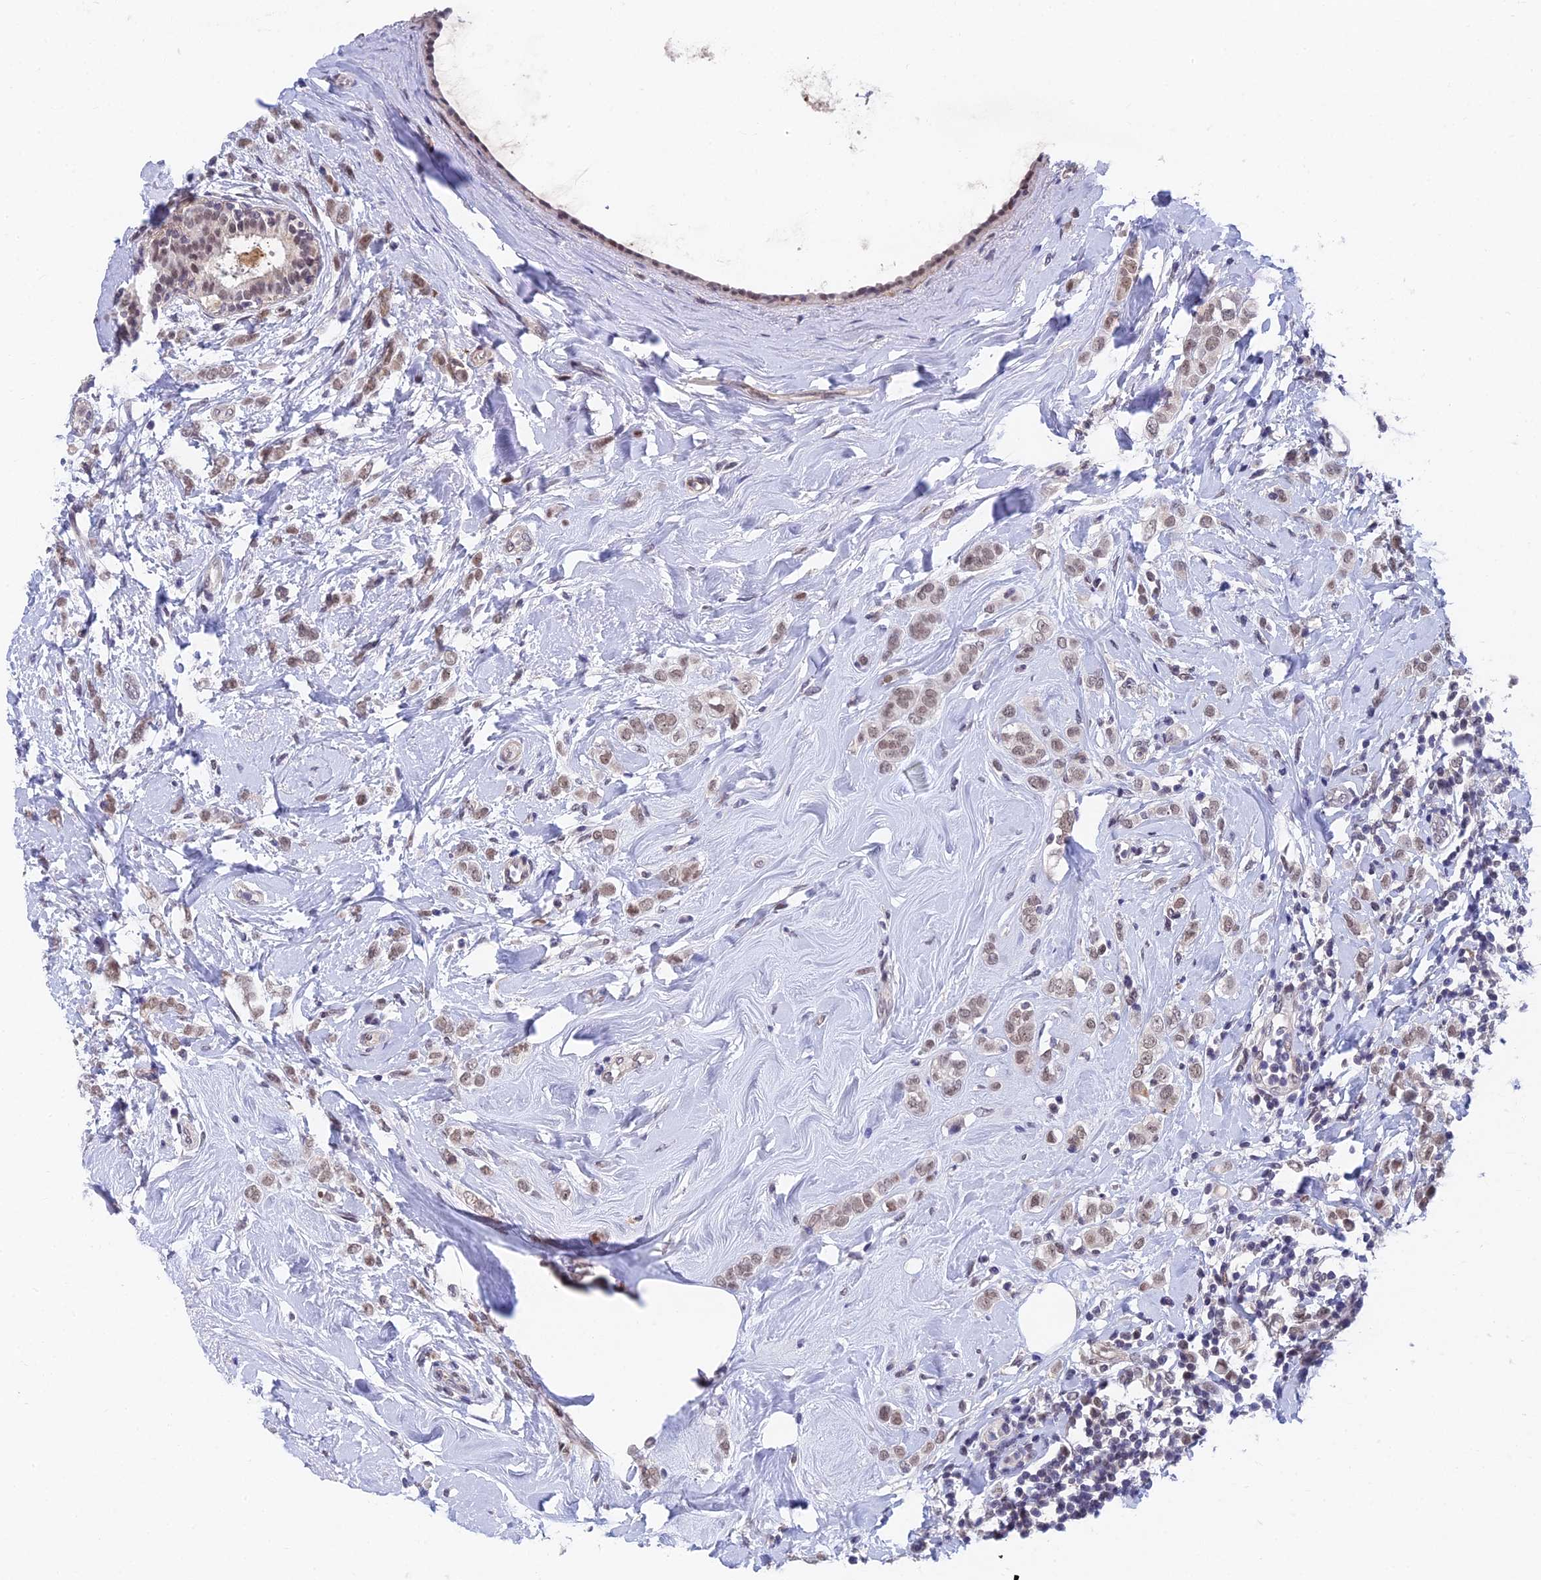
{"staining": {"intensity": "moderate", "quantity": ">75%", "location": "nuclear"}, "tissue": "breast cancer", "cell_type": "Tumor cells", "image_type": "cancer", "snomed": [{"axis": "morphology", "description": "Lobular carcinoma"}, {"axis": "topography", "description": "Breast"}], "caption": "IHC image of breast lobular carcinoma stained for a protein (brown), which exhibits medium levels of moderate nuclear positivity in approximately >75% of tumor cells.", "gene": "NSMCE1", "patient": {"sex": "female", "age": 47}}